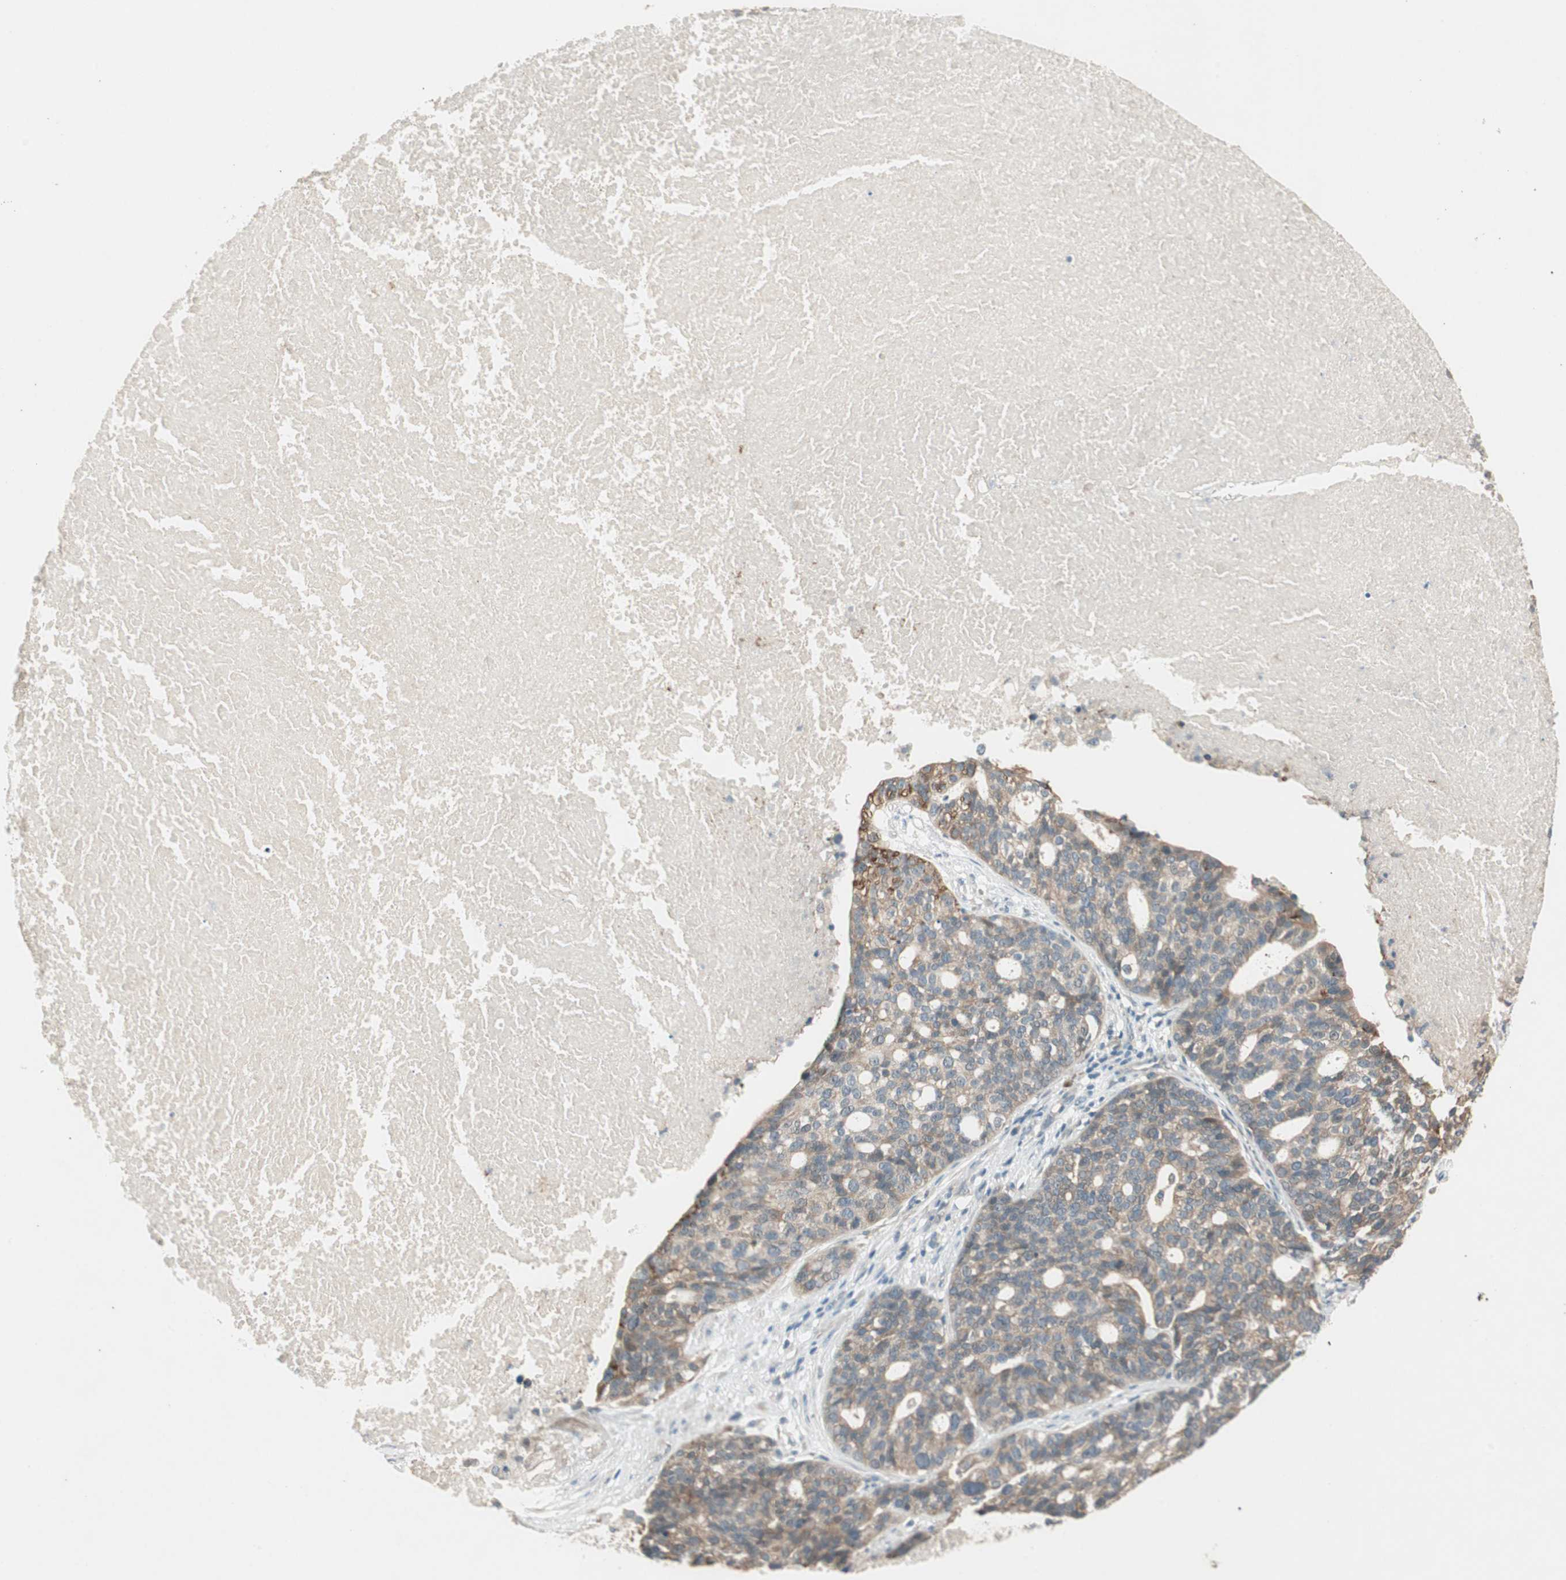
{"staining": {"intensity": "weak", "quantity": "25%-75%", "location": "cytoplasmic/membranous"}, "tissue": "ovarian cancer", "cell_type": "Tumor cells", "image_type": "cancer", "snomed": [{"axis": "morphology", "description": "Cystadenocarcinoma, serous, NOS"}, {"axis": "topography", "description": "Ovary"}], "caption": "Tumor cells demonstrate low levels of weak cytoplasmic/membranous staining in approximately 25%-75% of cells in human ovarian cancer (serous cystadenocarcinoma). (DAB IHC, brown staining for protein, blue staining for nuclei).", "gene": "NCLN", "patient": {"sex": "female", "age": 59}}